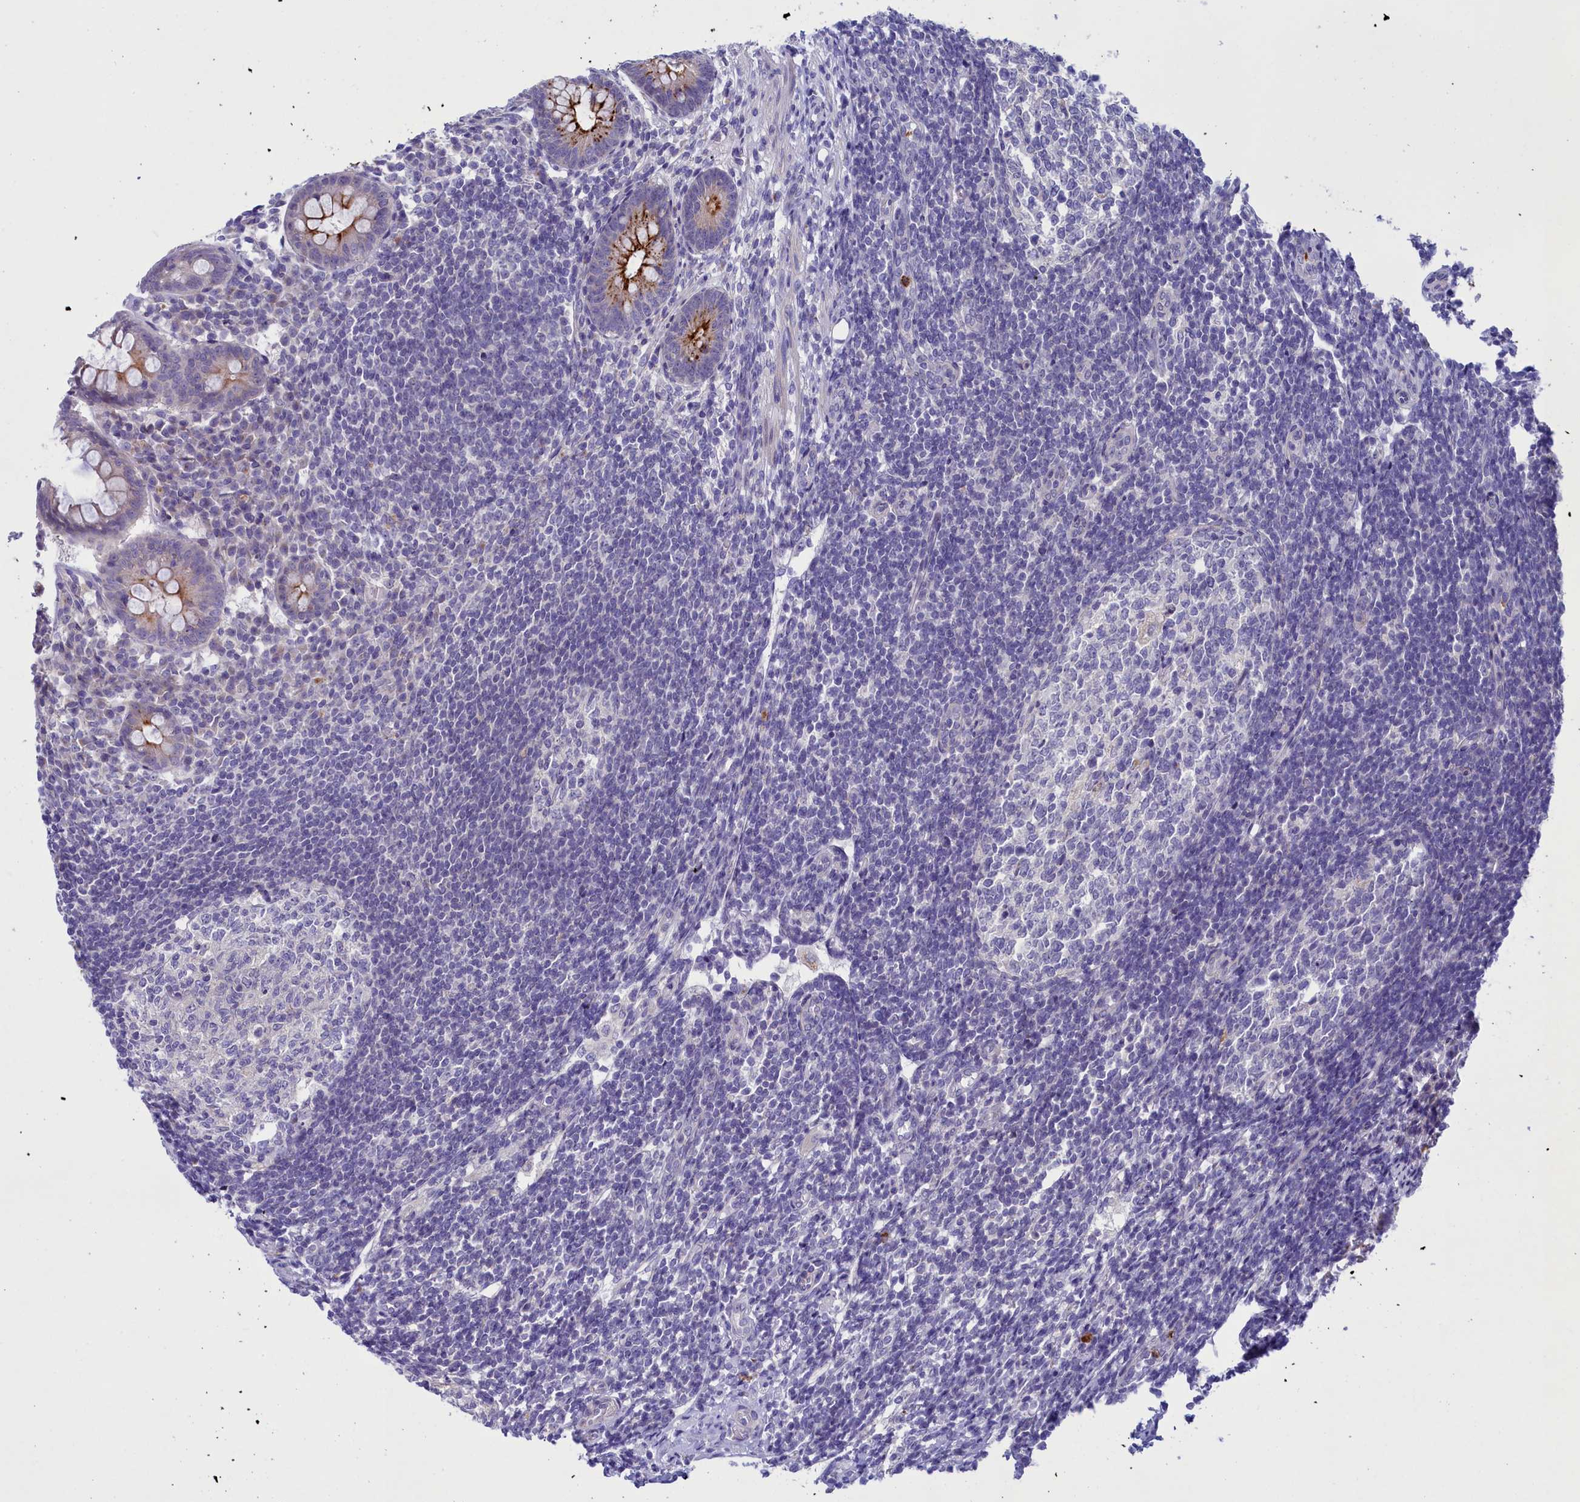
{"staining": {"intensity": "strong", "quantity": "25%-75%", "location": "cytoplasmic/membranous"}, "tissue": "appendix", "cell_type": "Glandular cells", "image_type": "normal", "snomed": [{"axis": "morphology", "description": "Normal tissue, NOS"}, {"axis": "topography", "description": "Appendix"}], "caption": "Protein staining demonstrates strong cytoplasmic/membranous staining in approximately 25%-75% of glandular cells in unremarkable appendix. (DAB IHC with brightfield microscopy, high magnification).", "gene": "LOXL1", "patient": {"sex": "female", "age": 33}}